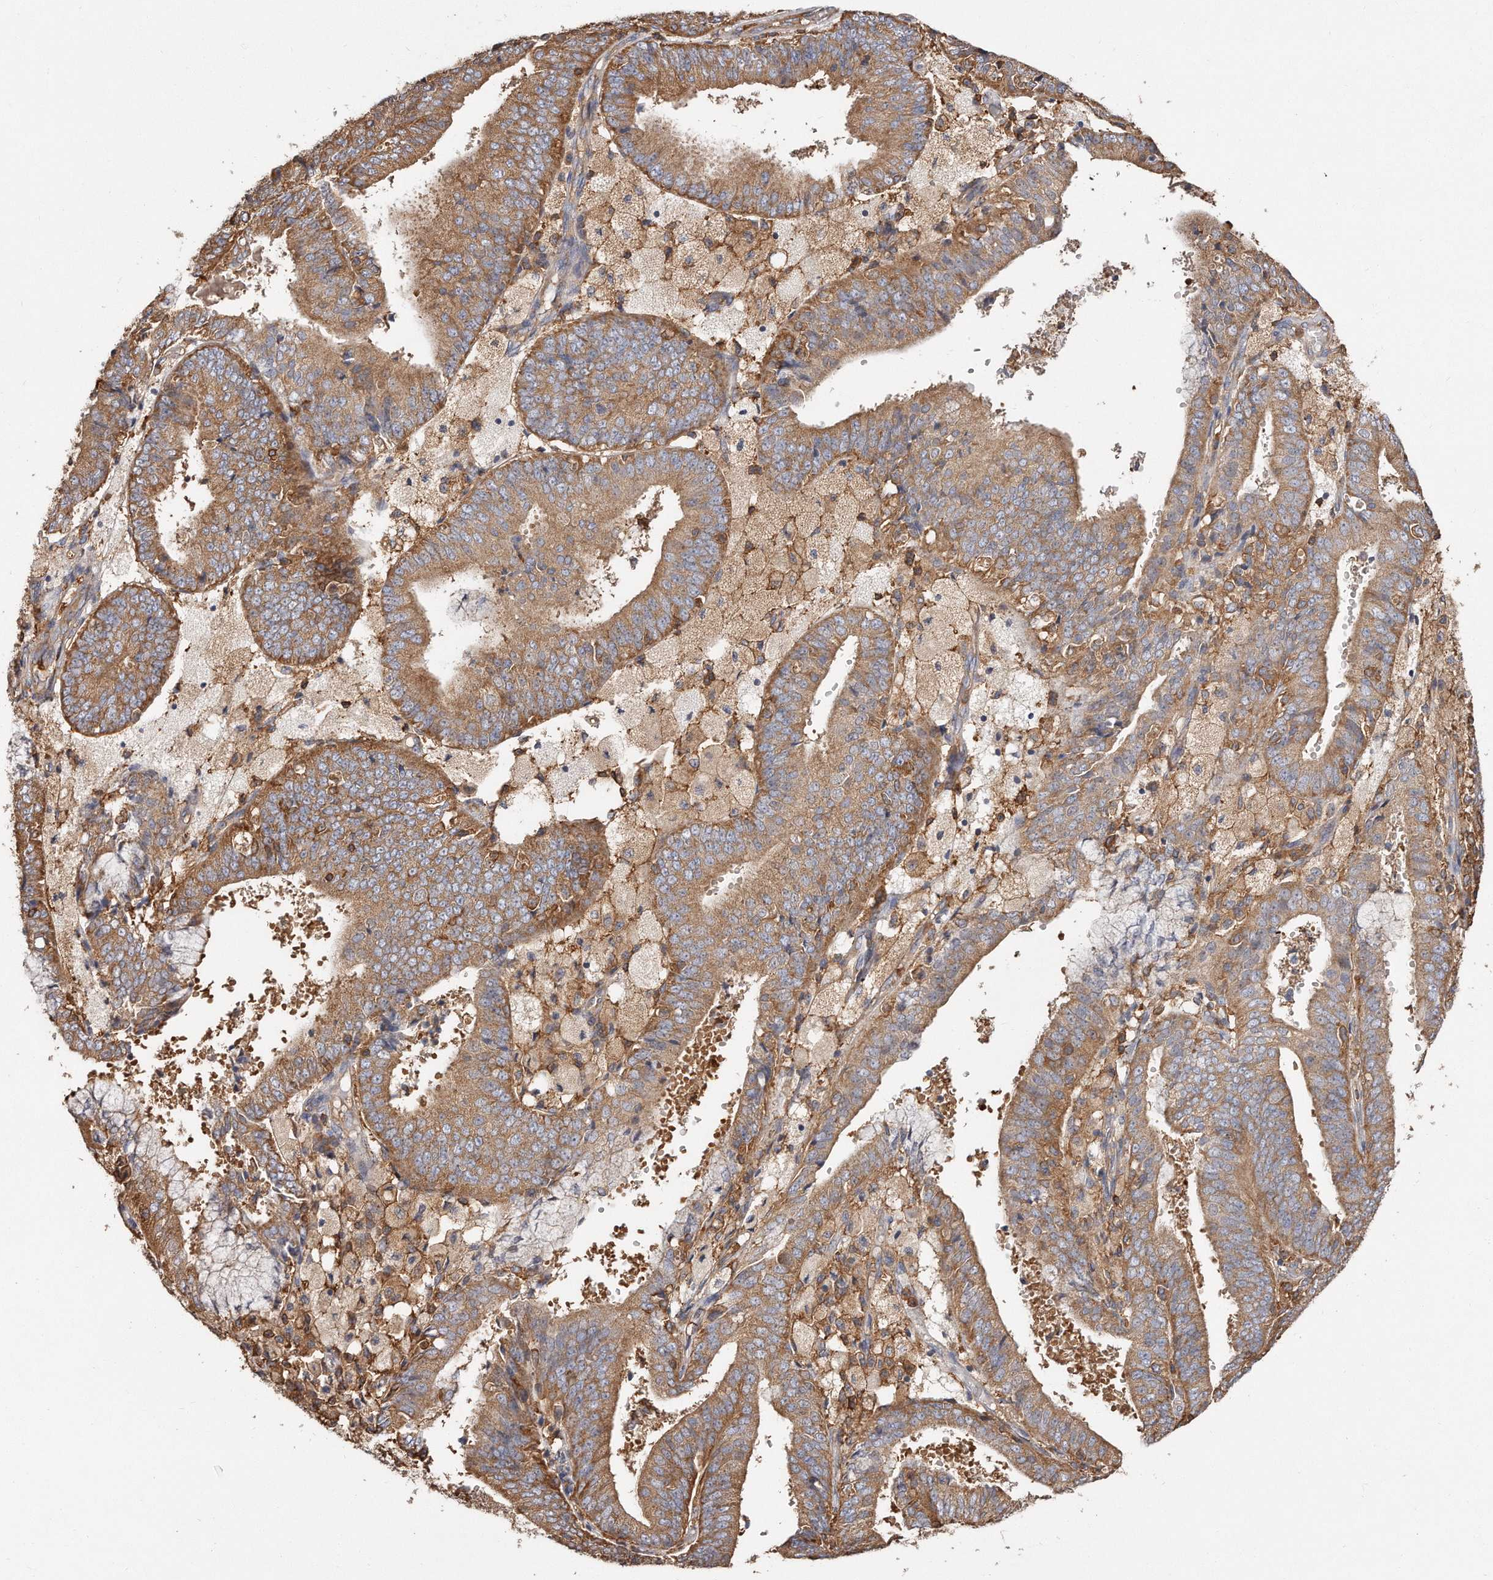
{"staining": {"intensity": "moderate", "quantity": ">75%", "location": "cytoplasmic/membranous"}, "tissue": "endometrial cancer", "cell_type": "Tumor cells", "image_type": "cancer", "snomed": [{"axis": "morphology", "description": "Adenocarcinoma, NOS"}, {"axis": "topography", "description": "Endometrium"}], "caption": "Immunohistochemistry staining of endometrial adenocarcinoma, which demonstrates medium levels of moderate cytoplasmic/membranous expression in about >75% of tumor cells indicating moderate cytoplasmic/membranous protein staining. The staining was performed using DAB (3,3'-diaminobenzidine) (brown) for protein detection and nuclei were counterstained in hematoxylin (blue).", "gene": "CAP1", "patient": {"sex": "female", "age": 63}}